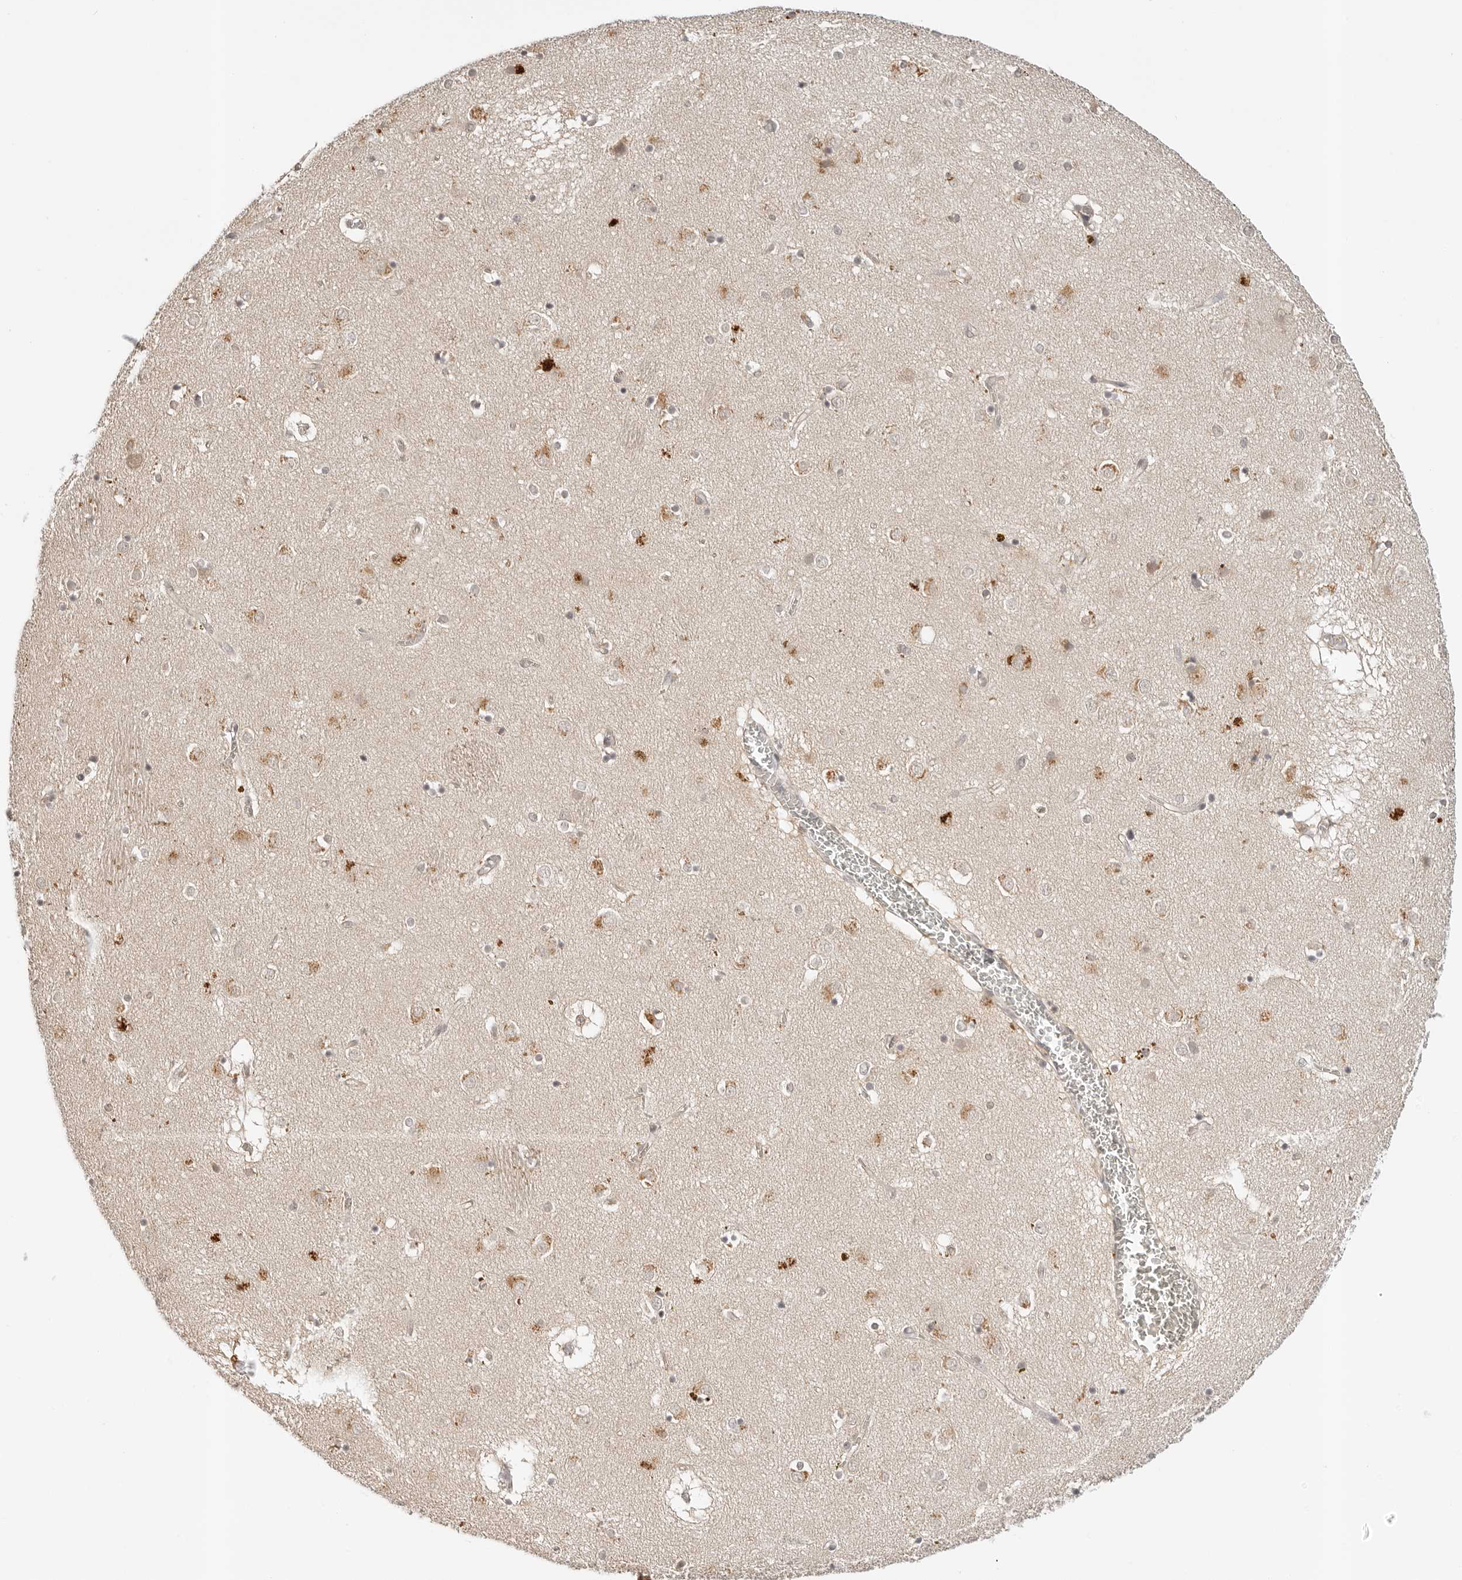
{"staining": {"intensity": "weak", "quantity": "<25%", "location": "cytoplasmic/membranous"}, "tissue": "caudate", "cell_type": "Glial cells", "image_type": "normal", "snomed": [{"axis": "morphology", "description": "Normal tissue, NOS"}, {"axis": "topography", "description": "Lateral ventricle wall"}], "caption": "This is an IHC micrograph of normal human caudate. There is no positivity in glial cells.", "gene": "IL24", "patient": {"sex": "male", "age": 70}}